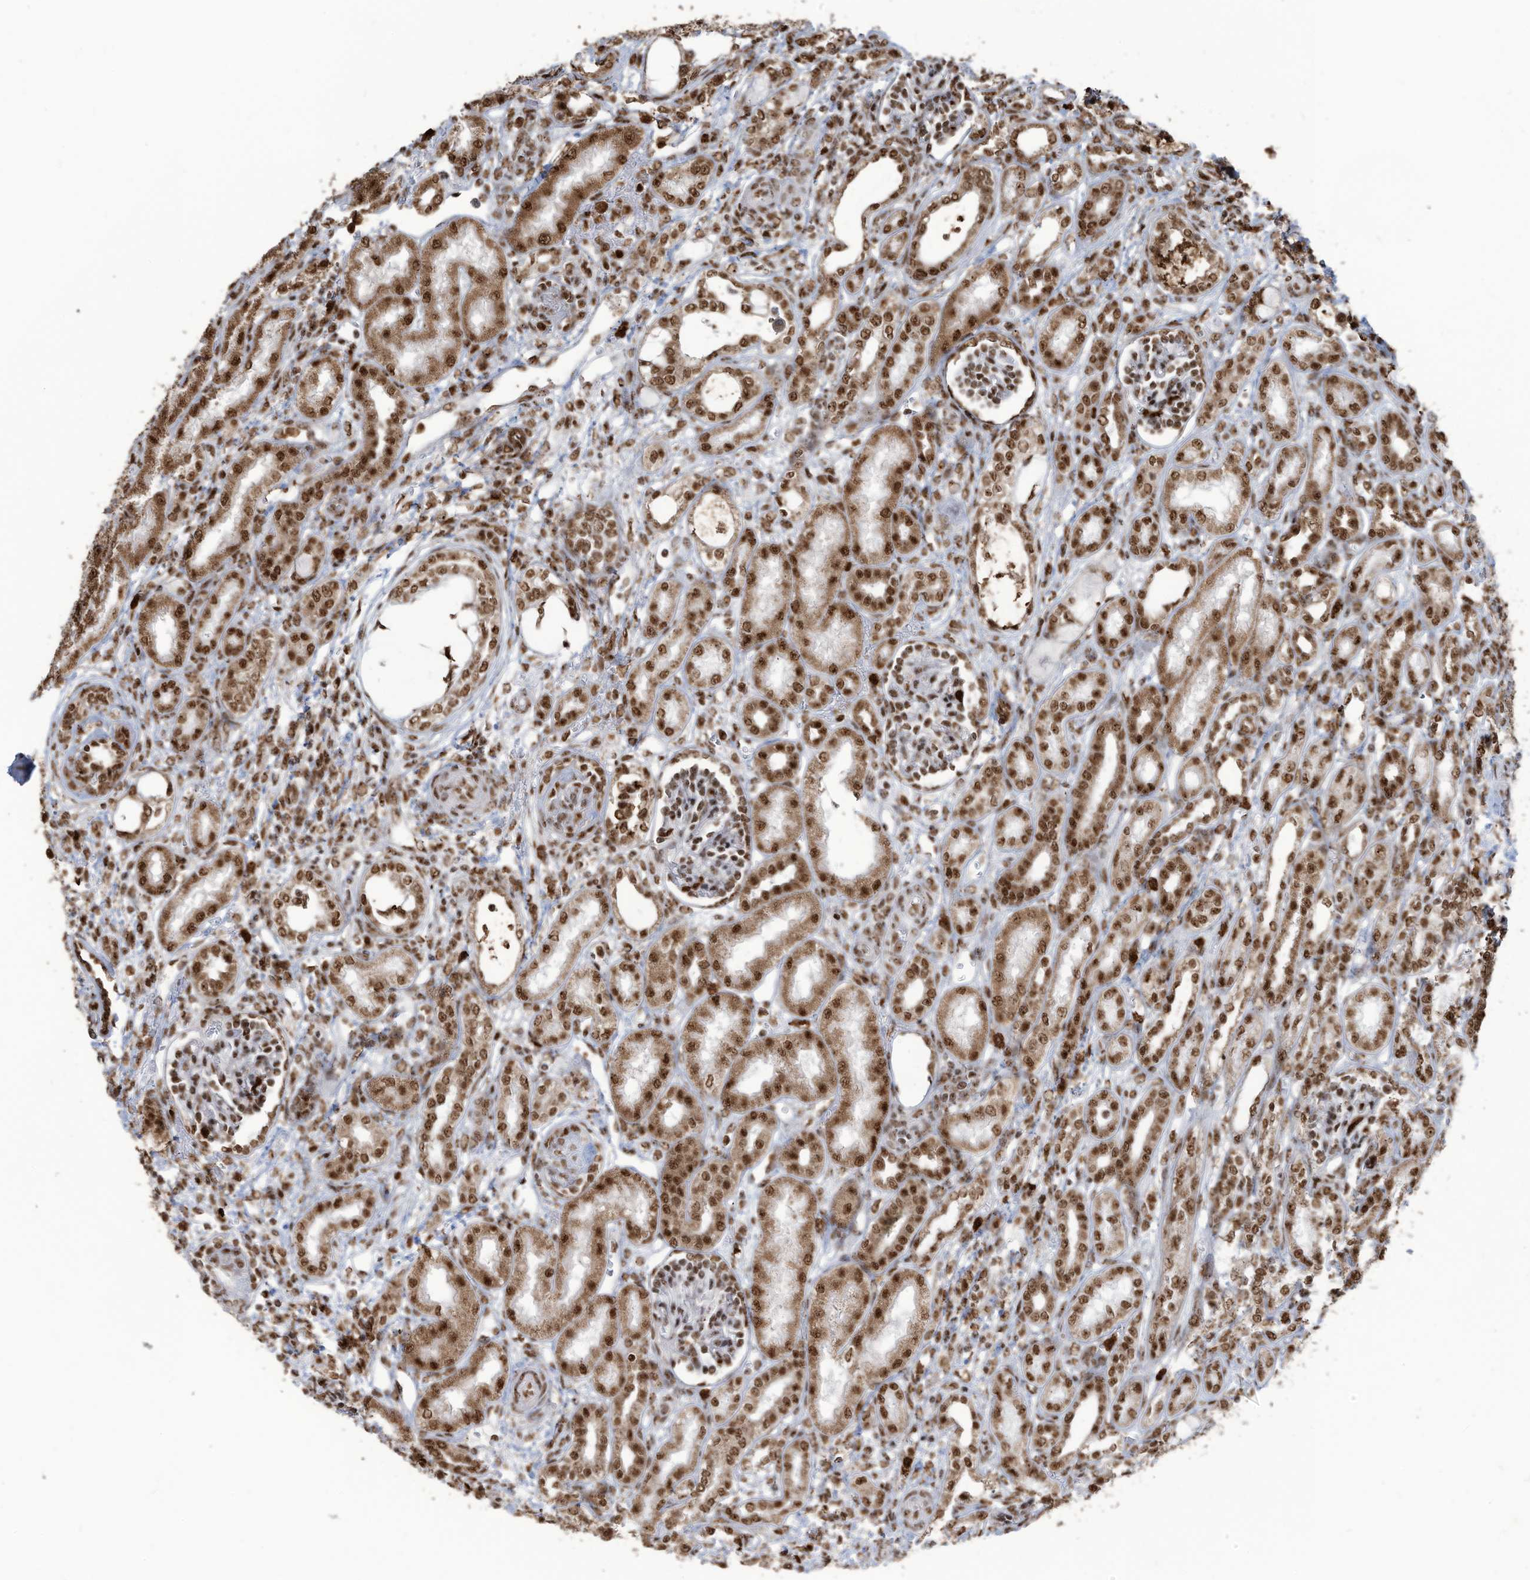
{"staining": {"intensity": "strong", "quantity": "25%-75%", "location": "nuclear"}, "tissue": "kidney", "cell_type": "Cells in glomeruli", "image_type": "normal", "snomed": [{"axis": "morphology", "description": "Normal tissue, NOS"}, {"axis": "morphology", "description": "Neoplasm, malignant, NOS"}, {"axis": "topography", "description": "Kidney"}], "caption": "DAB immunohistochemical staining of normal kidney shows strong nuclear protein expression in approximately 25%-75% of cells in glomeruli. (Brightfield microscopy of DAB IHC at high magnification).", "gene": "LBH", "patient": {"sex": "female", "age": 1}}